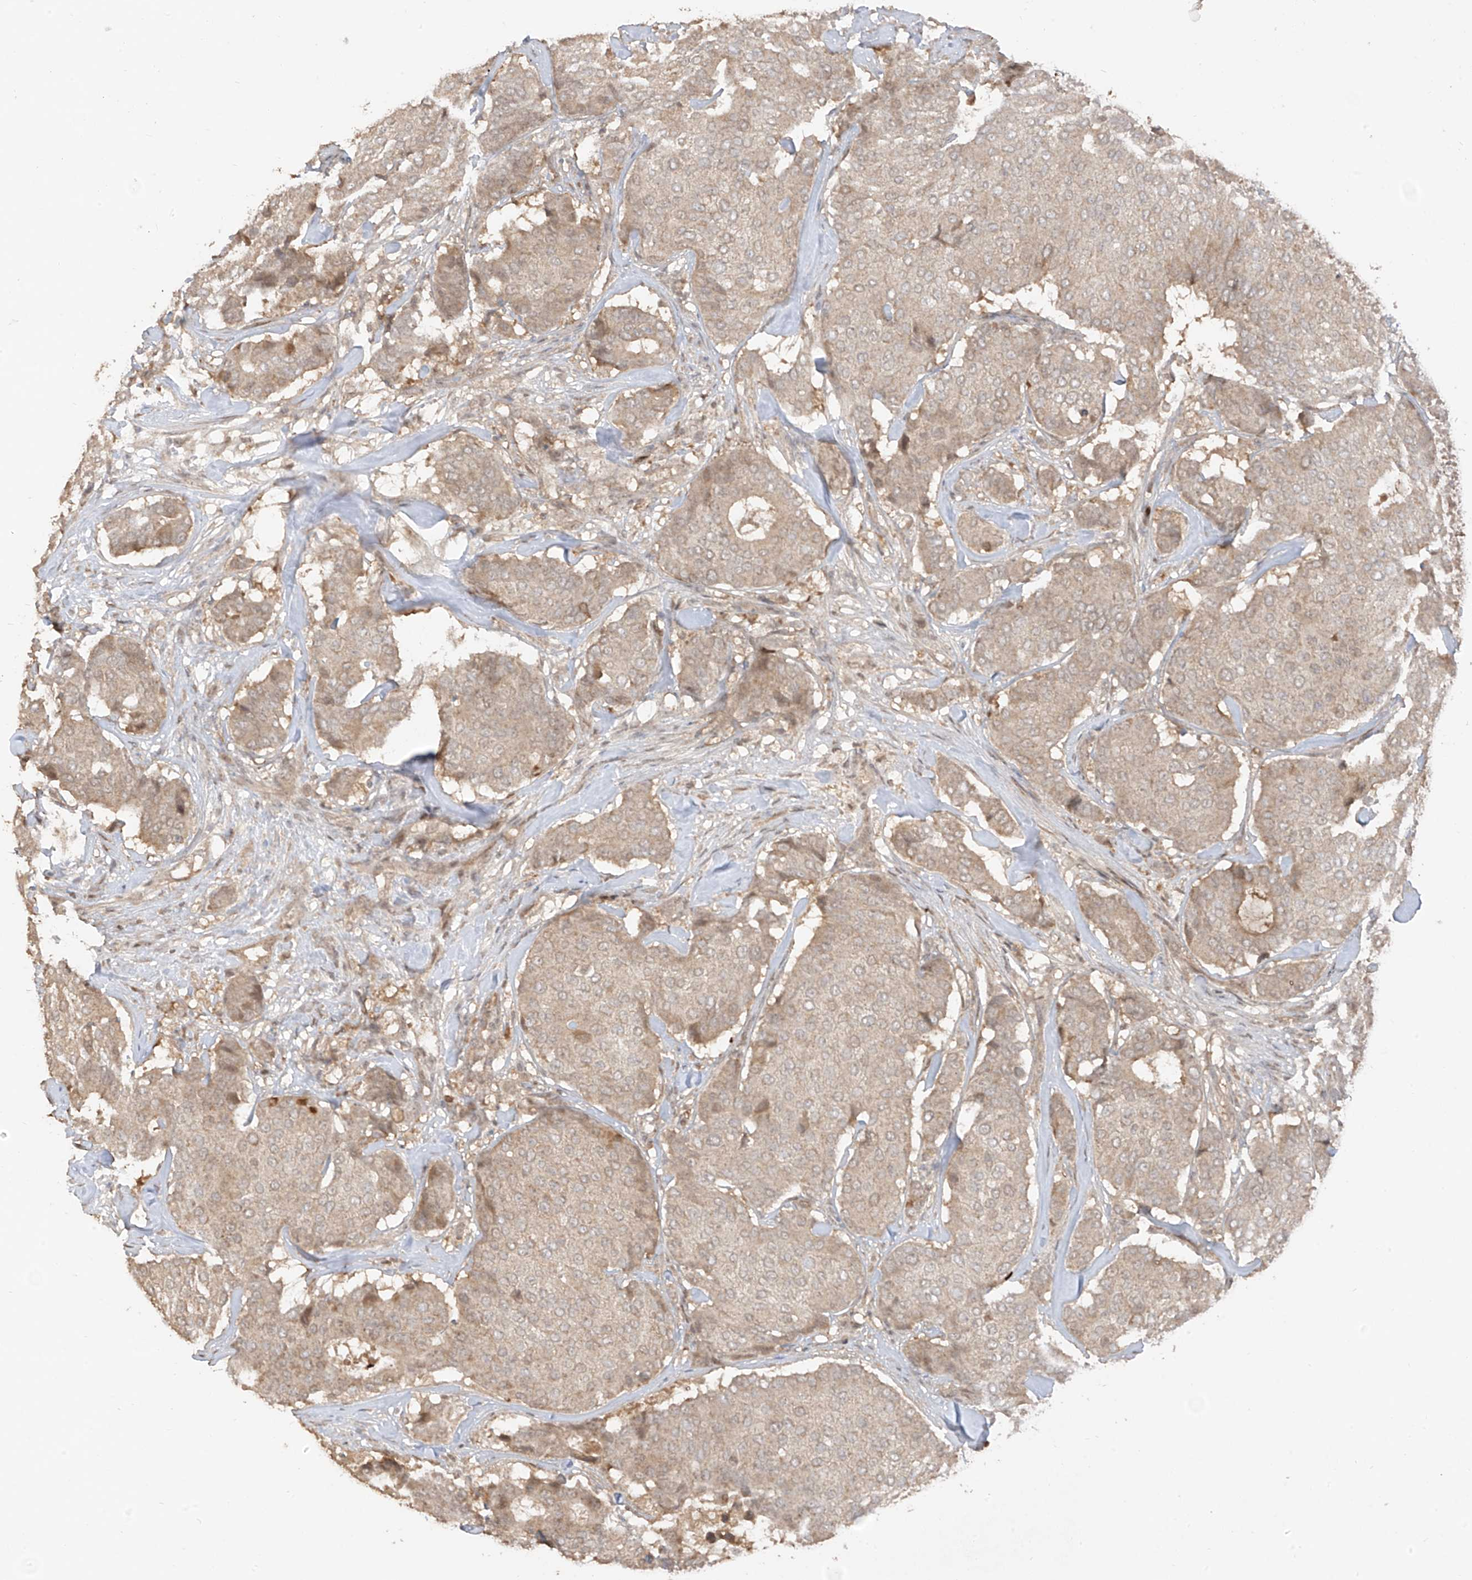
{"staining": {"intensity": "weak", "quantity": "<25%", "location": "cytoplasmic/membranous"}, "tissue": "breast cancer", "cell_type": "Tumor cells", "image_type": "cancer", "snomed": [{"axis": "morphology", "description": "Duct carcinoma"}, {"axis": "topography", "description": "Breast"}], "caption": "Immunohistochemistry (IHC) image of human breast cancer stained for a protein (brown), which demonstrates no positivity in tumor cells.", "gene": "COLGALT2", "patient": {"sex": "female", "age": 75}}